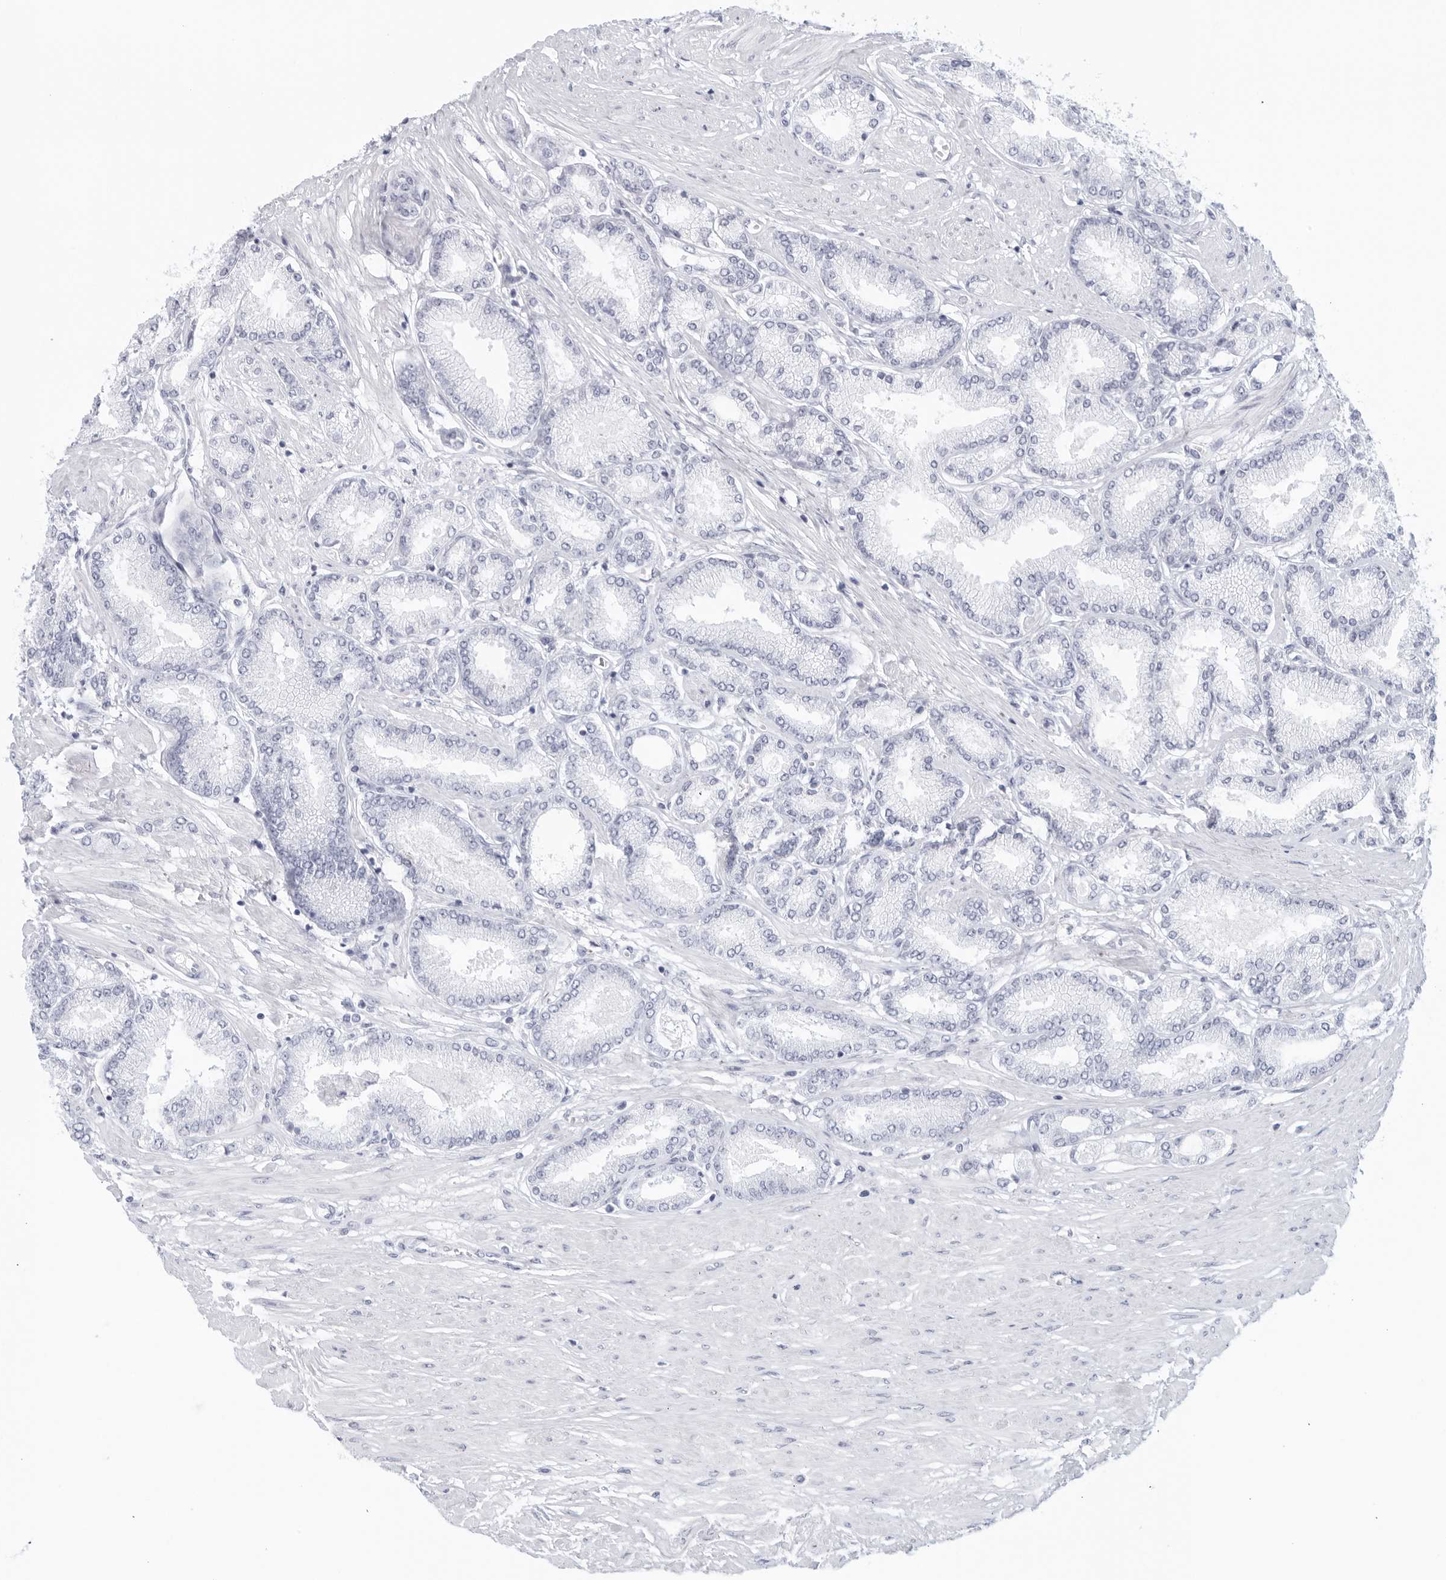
{"staining": {"intensity": "negative", "quantity": "none", "location": "none"}, "tissue": "prostate cancer", "cell_type": "Tumor cells", "image_type": "cancer", "snomed": [{"axis": "morphology", "description": "Adenocarcinoma, Low grade"}, {"axis": "topography", "description": "Prostate"}], "caption": "There is no significant positivity in tumor cells of prostate cancer.", "gene": "FGG", "patient": {"sex": "male", "age": 63}}